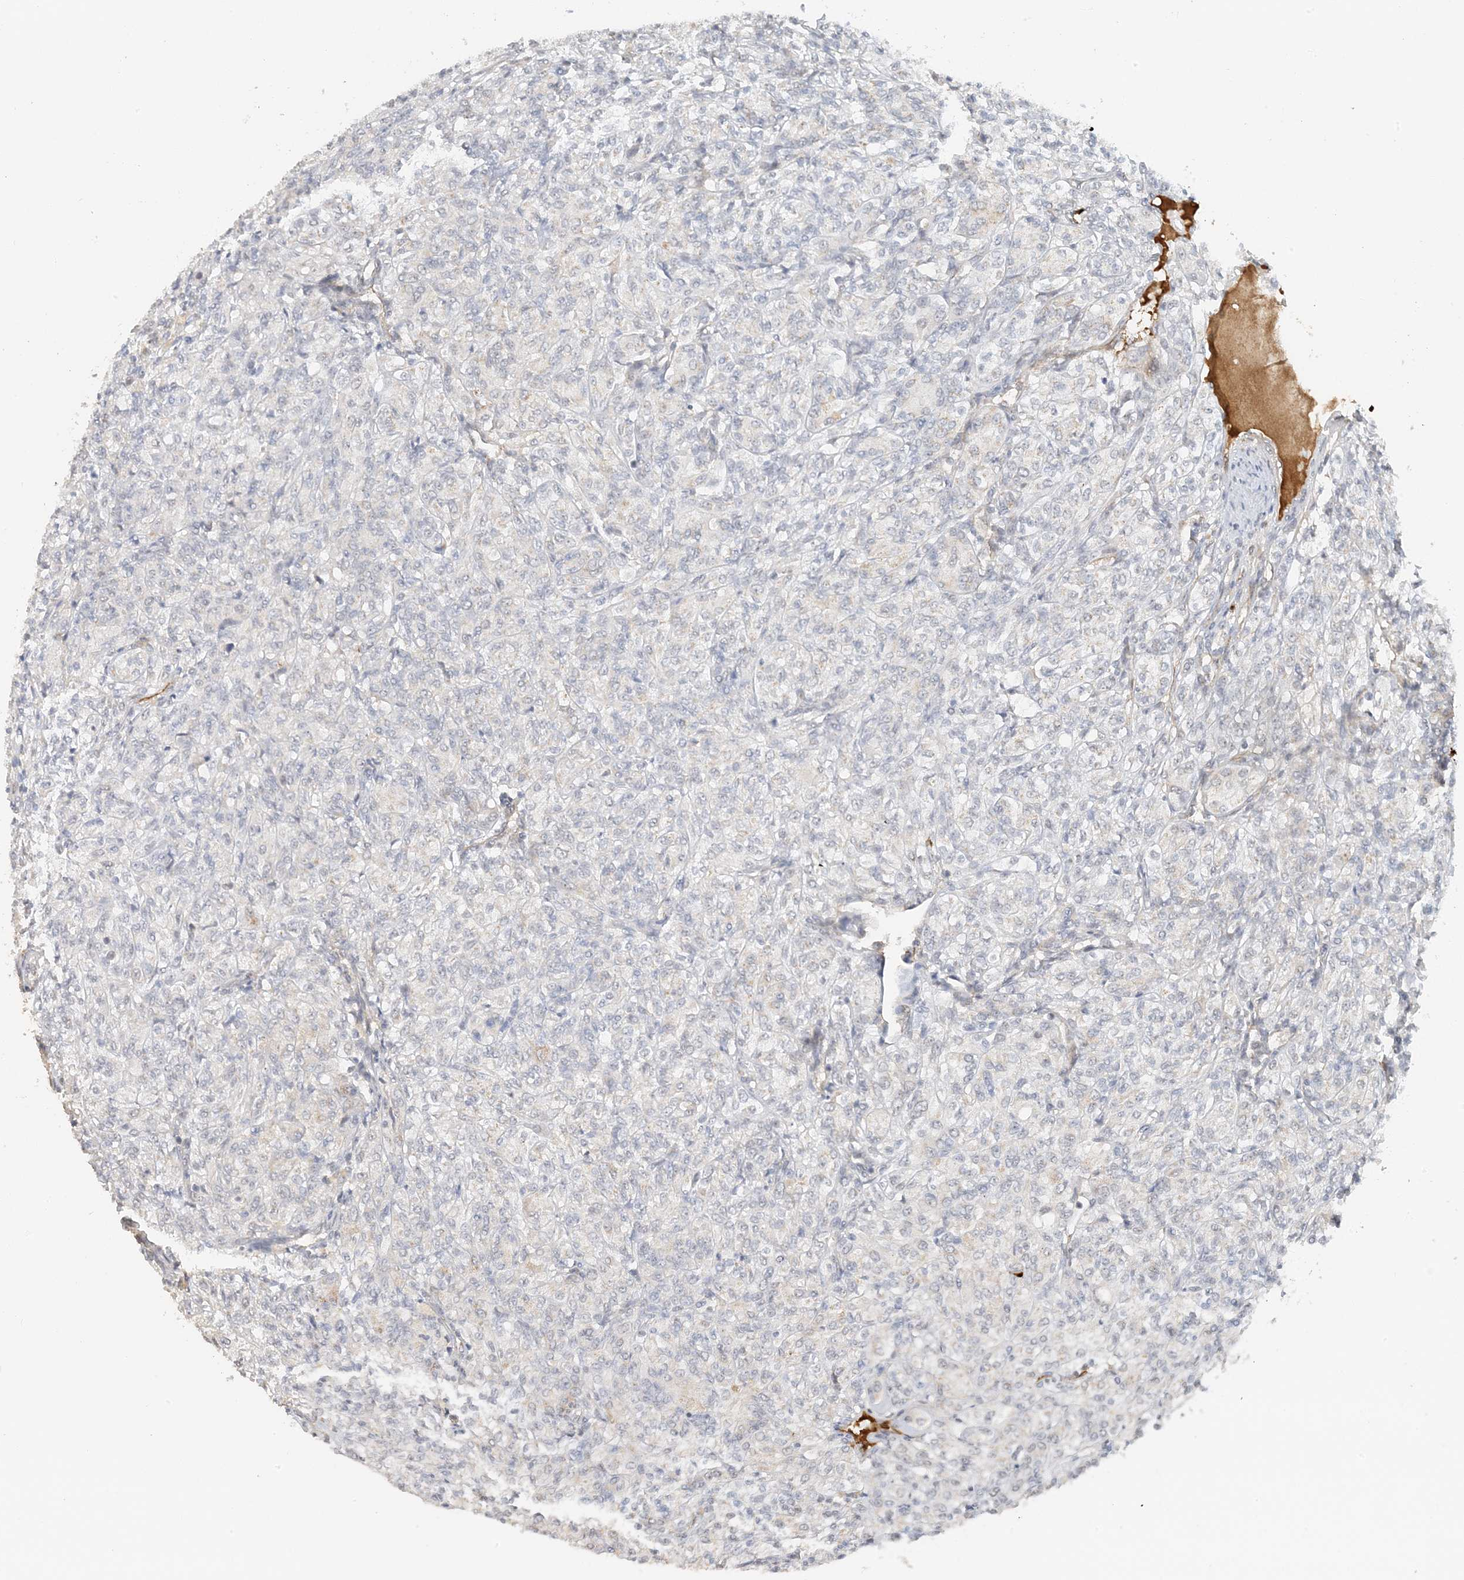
{"staining": {"intensity": "negative", "quantity": "none", "location": "none"}, "tissue": "renal cancer", "cell_type": "Tumor cells", "image_type": "cancer", "snomed": [{"axis": "morphology", "description": "Adenocarcinoma, NOS"}, {"axis": "topography", "description": "Kidney"}], "caption": "The micrograph reveals no significant staining in tumor cells of renal cancer (adenocarcinoma).", "gene": "ZCCHC4", "patient": {"sex": "male", "age": 77}}